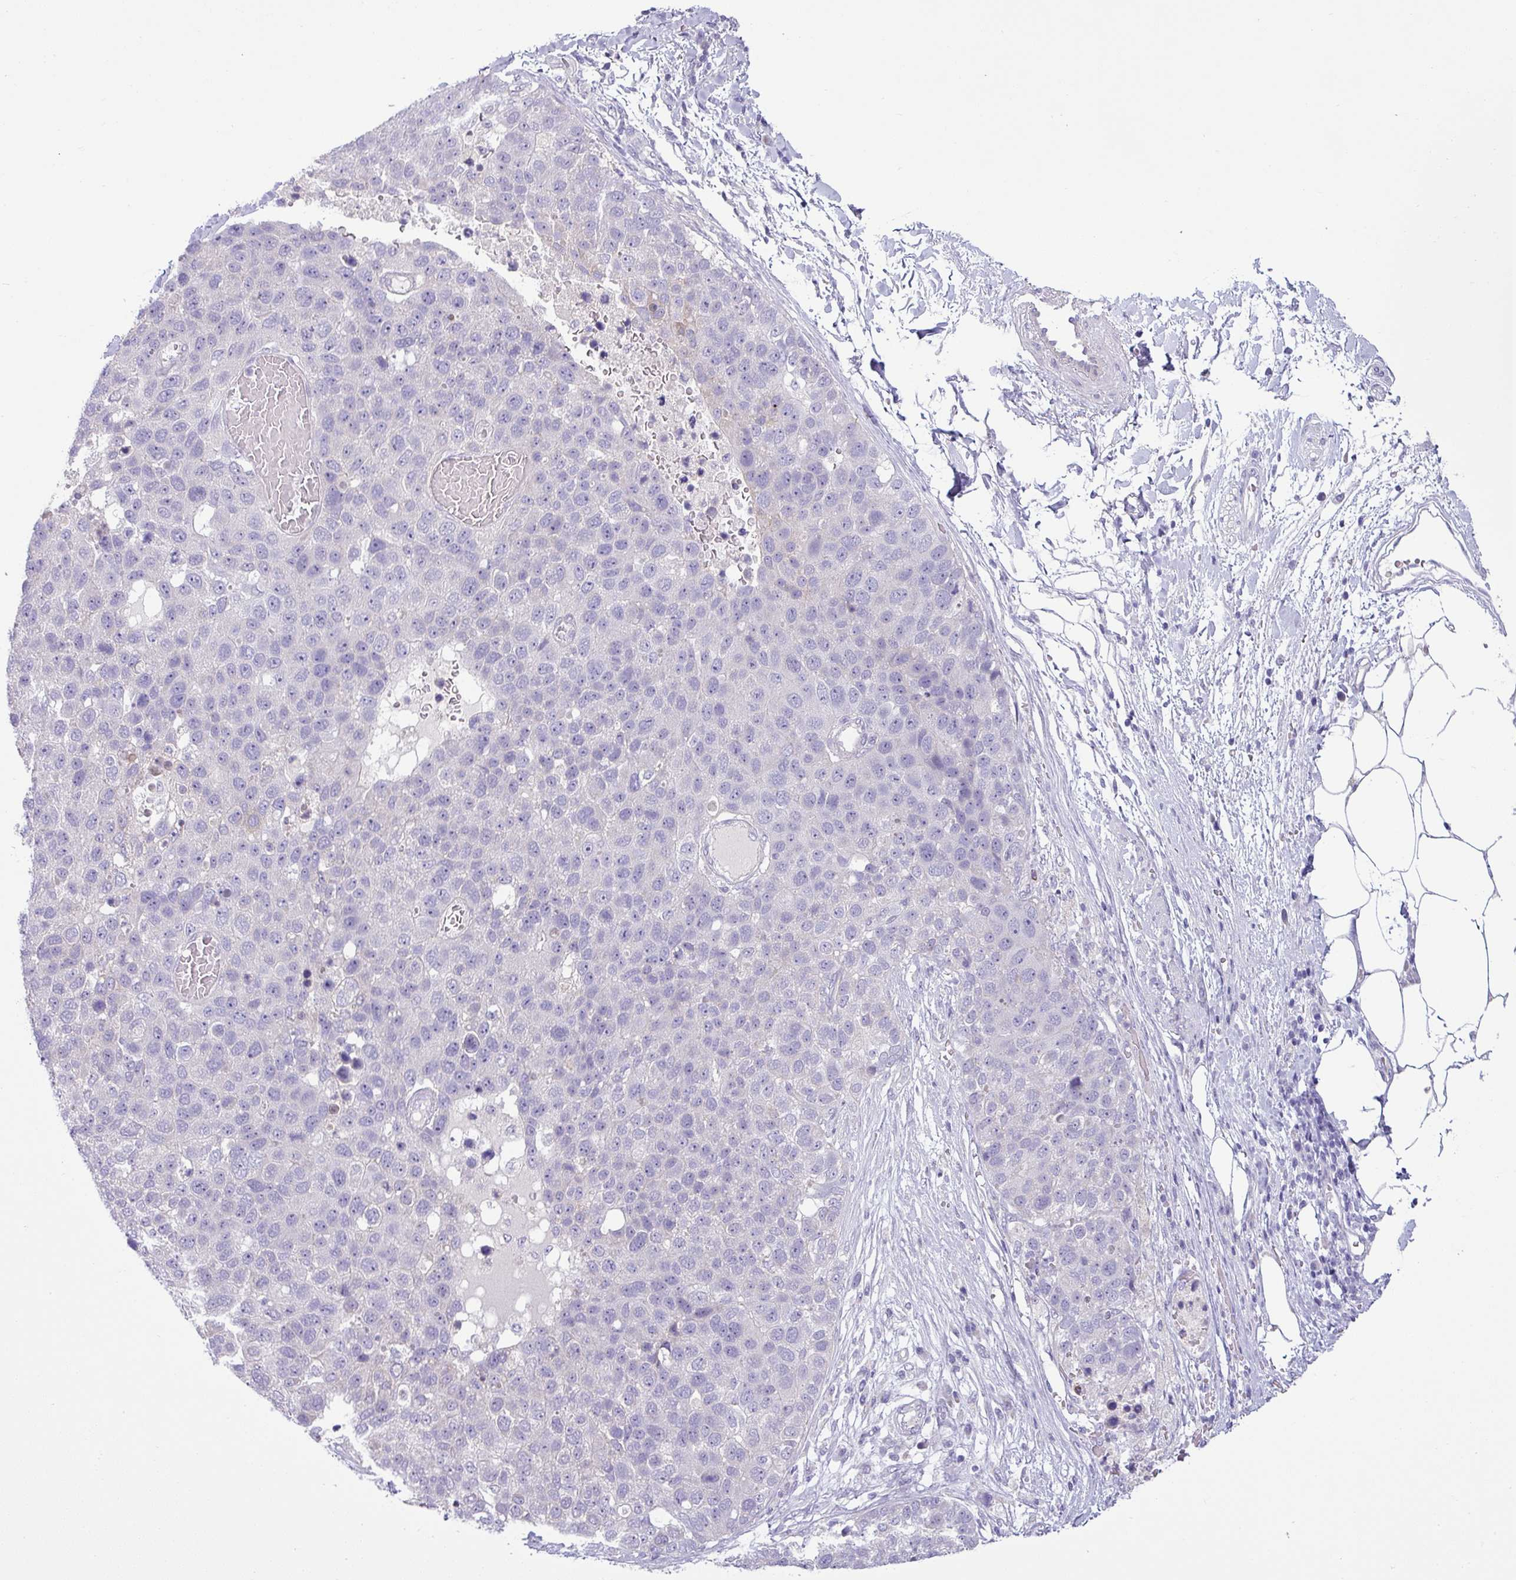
{"staining": {"intensity": "negative", "quantity": "none", "location": "none"}, "tissue": "pancreatic cancer", "cell_type": "Tumor cells", "image_type": "cancer", "snomed": [{"axis": "morphology", "description": "Adenocarcinoma, NOS"}, {"axis": "topography", "description": "Pancreas"}], "caption": "IHC of adenocarcinoma (pancreatic) reveals no expression in tumor cells.", "gene": "HBEGF", "patient": {"sex": "female", "age": 61}}